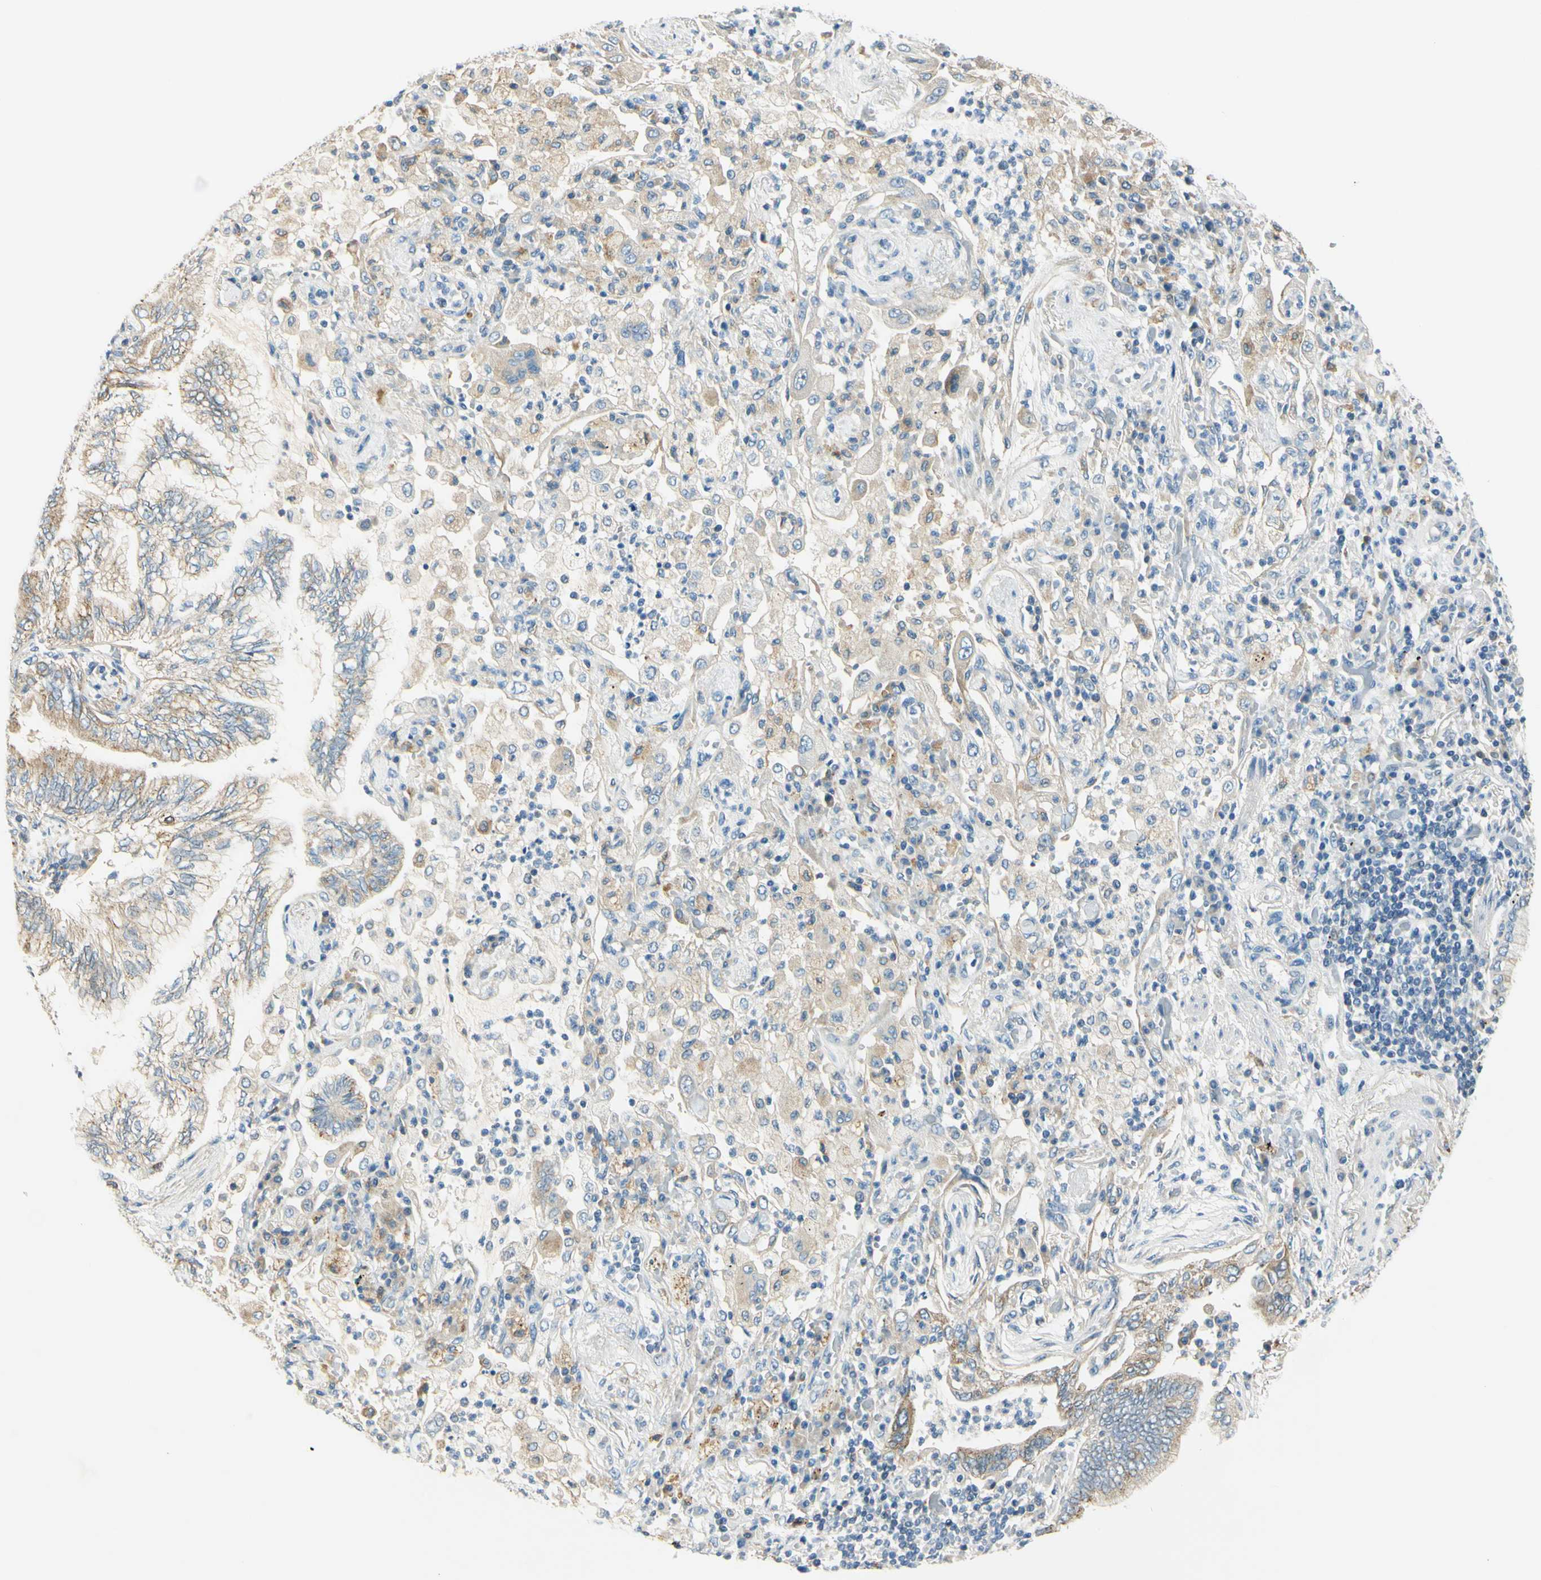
{"staining": {"intensity": "moderate", "quantity": "25%-75%", "location": "cytoplasmic/membranous"}, "tissue": "lung cancer", "cell_type": "Tumor cells", "image_type": "cancer", "snomed": [{"axis": "morphology", "description": "Normal tissue, NOS"}, {"axis": "morphology", "description": "Adenocarcinoma, NOS"}, {"axis": "topography", "description": "Bronchus"}, {"axis": "topography", "description": "Lung"}], "caption": "Moderate cytoplasmic/membranous positivity is present in about 25%-75% of tumor cells in lung adenocarcinoma.", "gene": "LAMA3", "patient": {"sex": "female", "age": 70}}